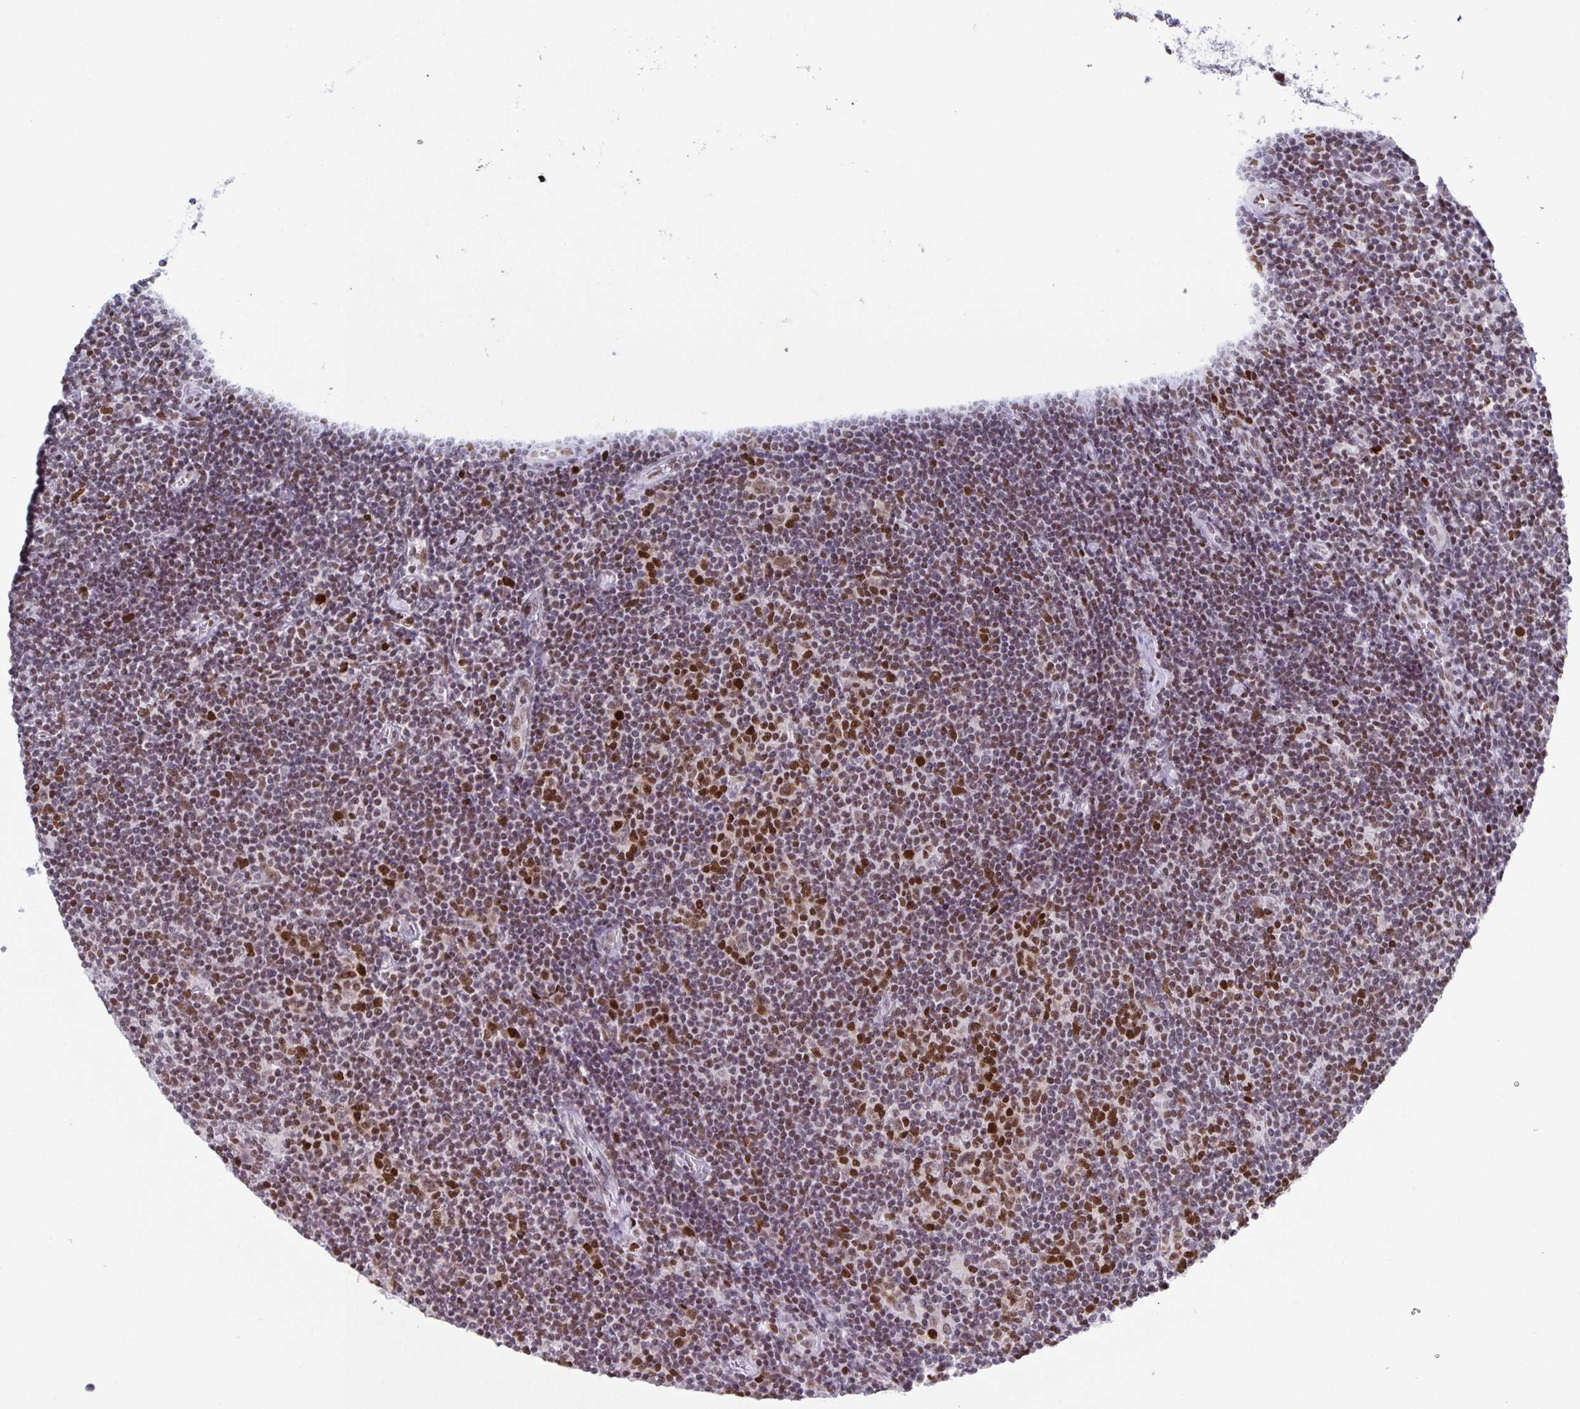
{"staining": {"intensity": "weak", "quantity": ">75%", "location": "nuclear"}, "tissue": "lymphoma", "cell_type": "Tumor cells", "image_type": "cancer", "snomed": [{"axis": "morphology", "description": "Hodgkin's disease, NOS"}, {"axis": "topography", "description": "Lymph node"}], "caption": "Lymphoma stained with DAB (3,3'-diaminobenzidine) IHC exhibits low levels of weak nuclear staining in about >75% of tumor cells. Immunohistochemistry (ihc) stains the protein in brown and the nuclei are stained blue.", "gene": "JUND", "patient": {"sex": "male", "age": 40}}